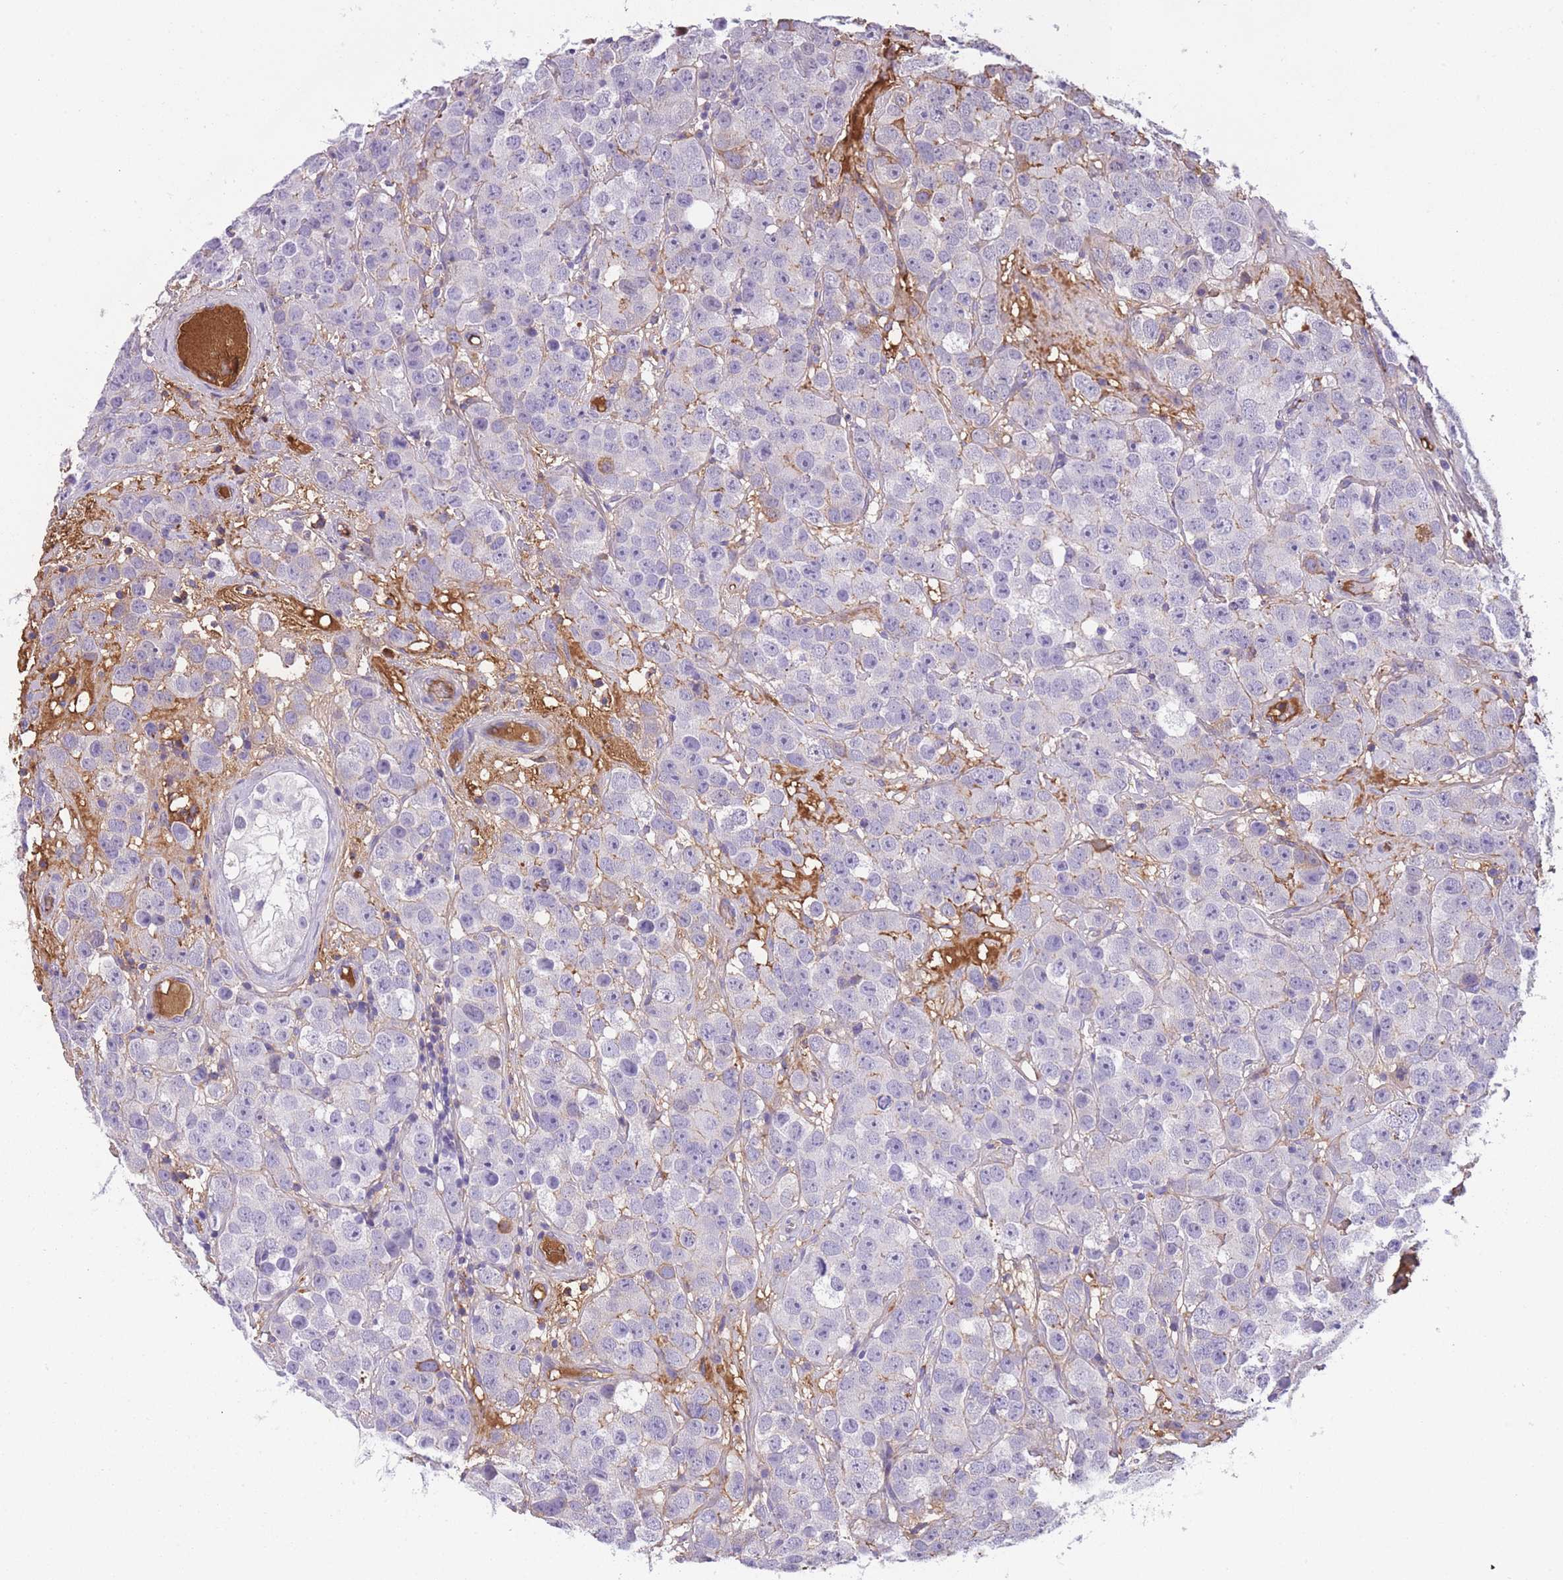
{"staining": {"intensity": "weak", "quantity": "<25%", "location": "cytoplasmic/membranous"}, "tissue": "testis cancer", "cell_type": "Tumor cells", "image_type": "cancer", "snomed": [{"axis": "morphology", "description": "Seminoma, NOS"}, {"axis": "topography", "description": "Testis"}], "caption": "Human seminoma (testis) stained for a protein using immunohistochemistry reveals no positivity in tumor cells.", "gene": "GNAT1", "patient": {"sex": "male", "age": 28}}